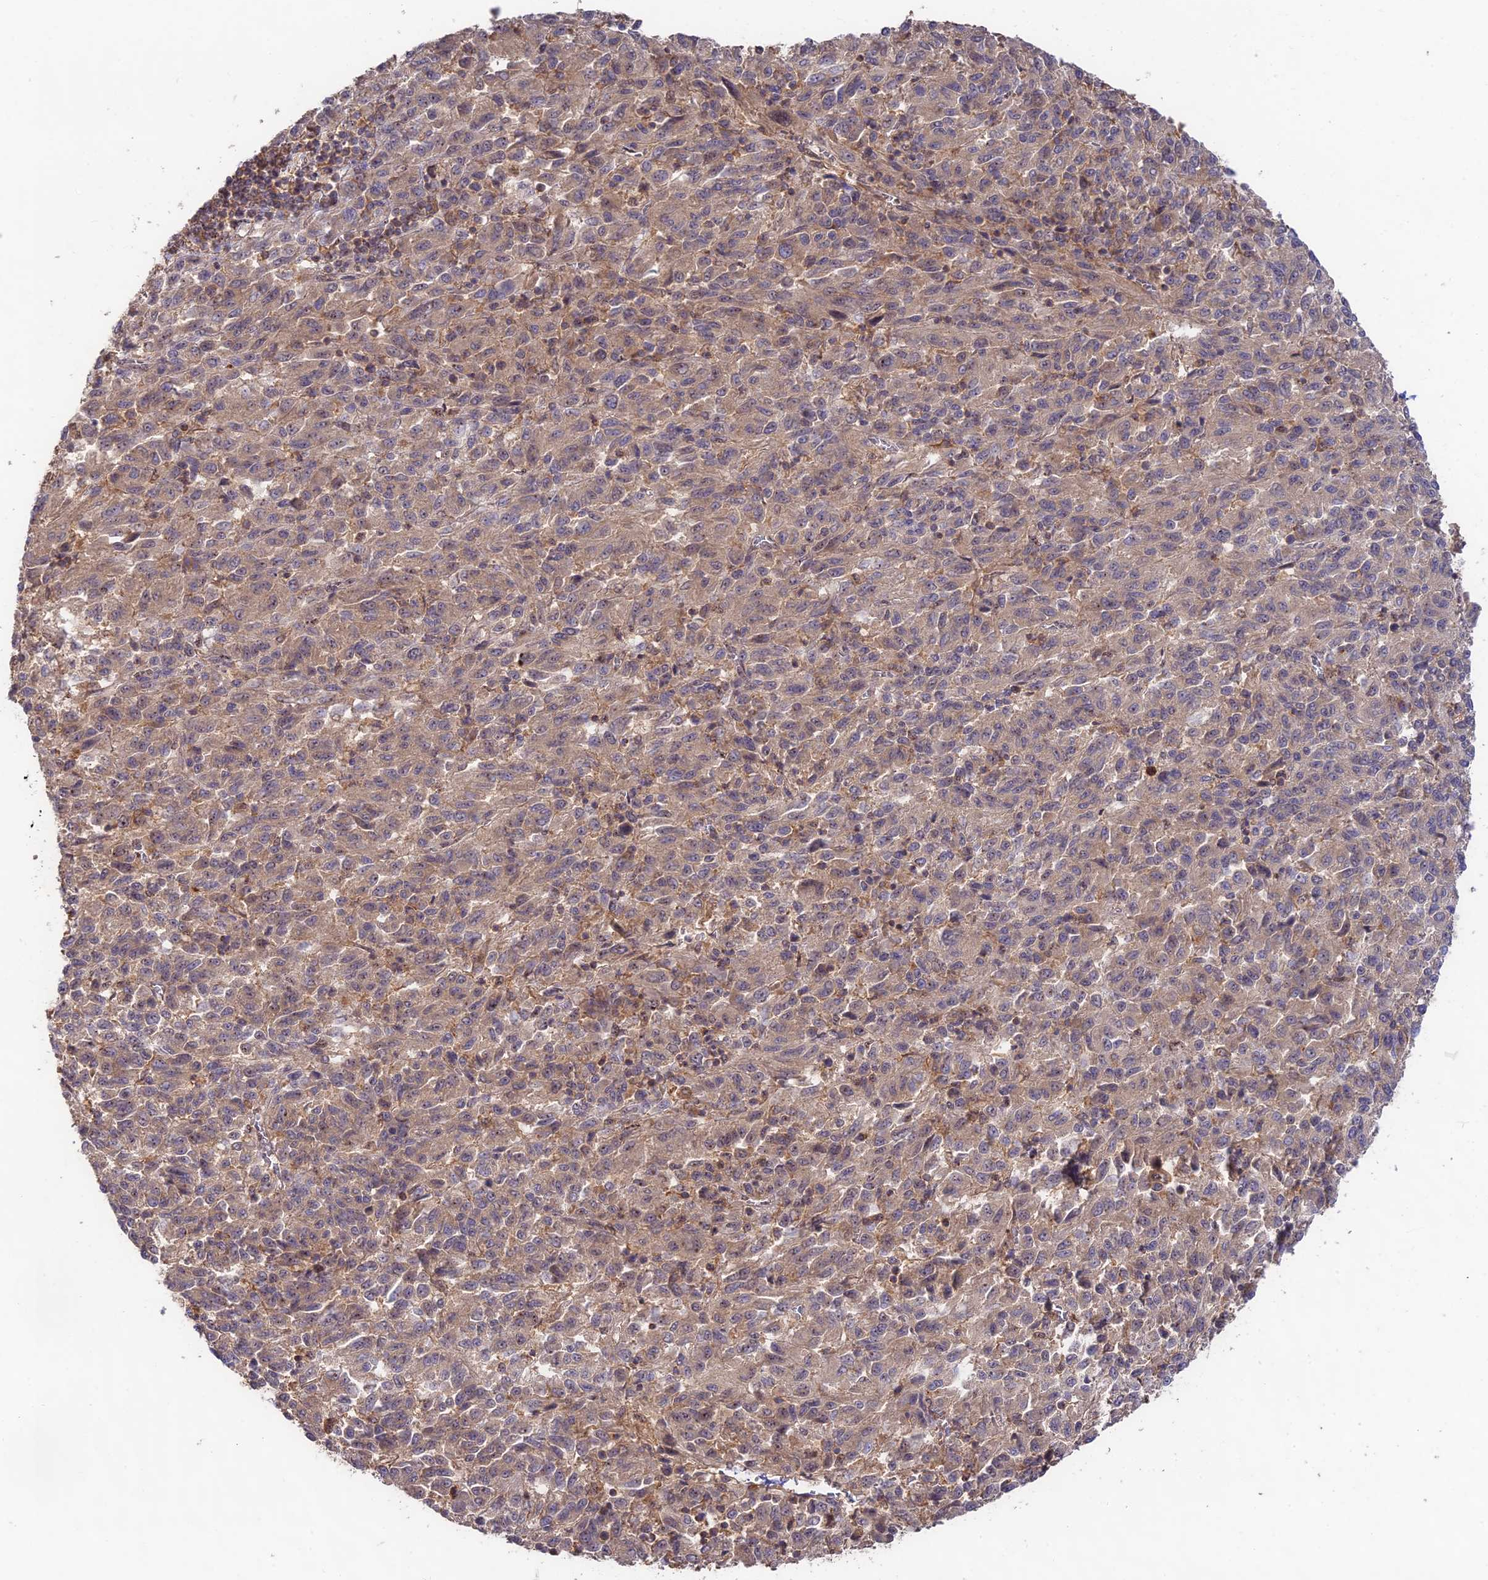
{"staining": {"intensity": "weak", "quantity": ">75%", "location": "cytoplasmic/membranous"}, "tissue": "melanoma", "cell_type": "Tumor cells", "image_type": "cancer", "snomed": [{"axis": "morphology", "description": "Malignant melanoma, Metastatic site"}, {"axis": "topography", "description": "Lung"}], "caption": "About >75% of tumor cells in malignant melanoma (metastatic site) demonstrate weak cytoplasmic/membranous protein staining as visualized by brown immunohistochemical staining.", "gene": "CLCF1", "patient": {"sex": "male", "age": 64}}